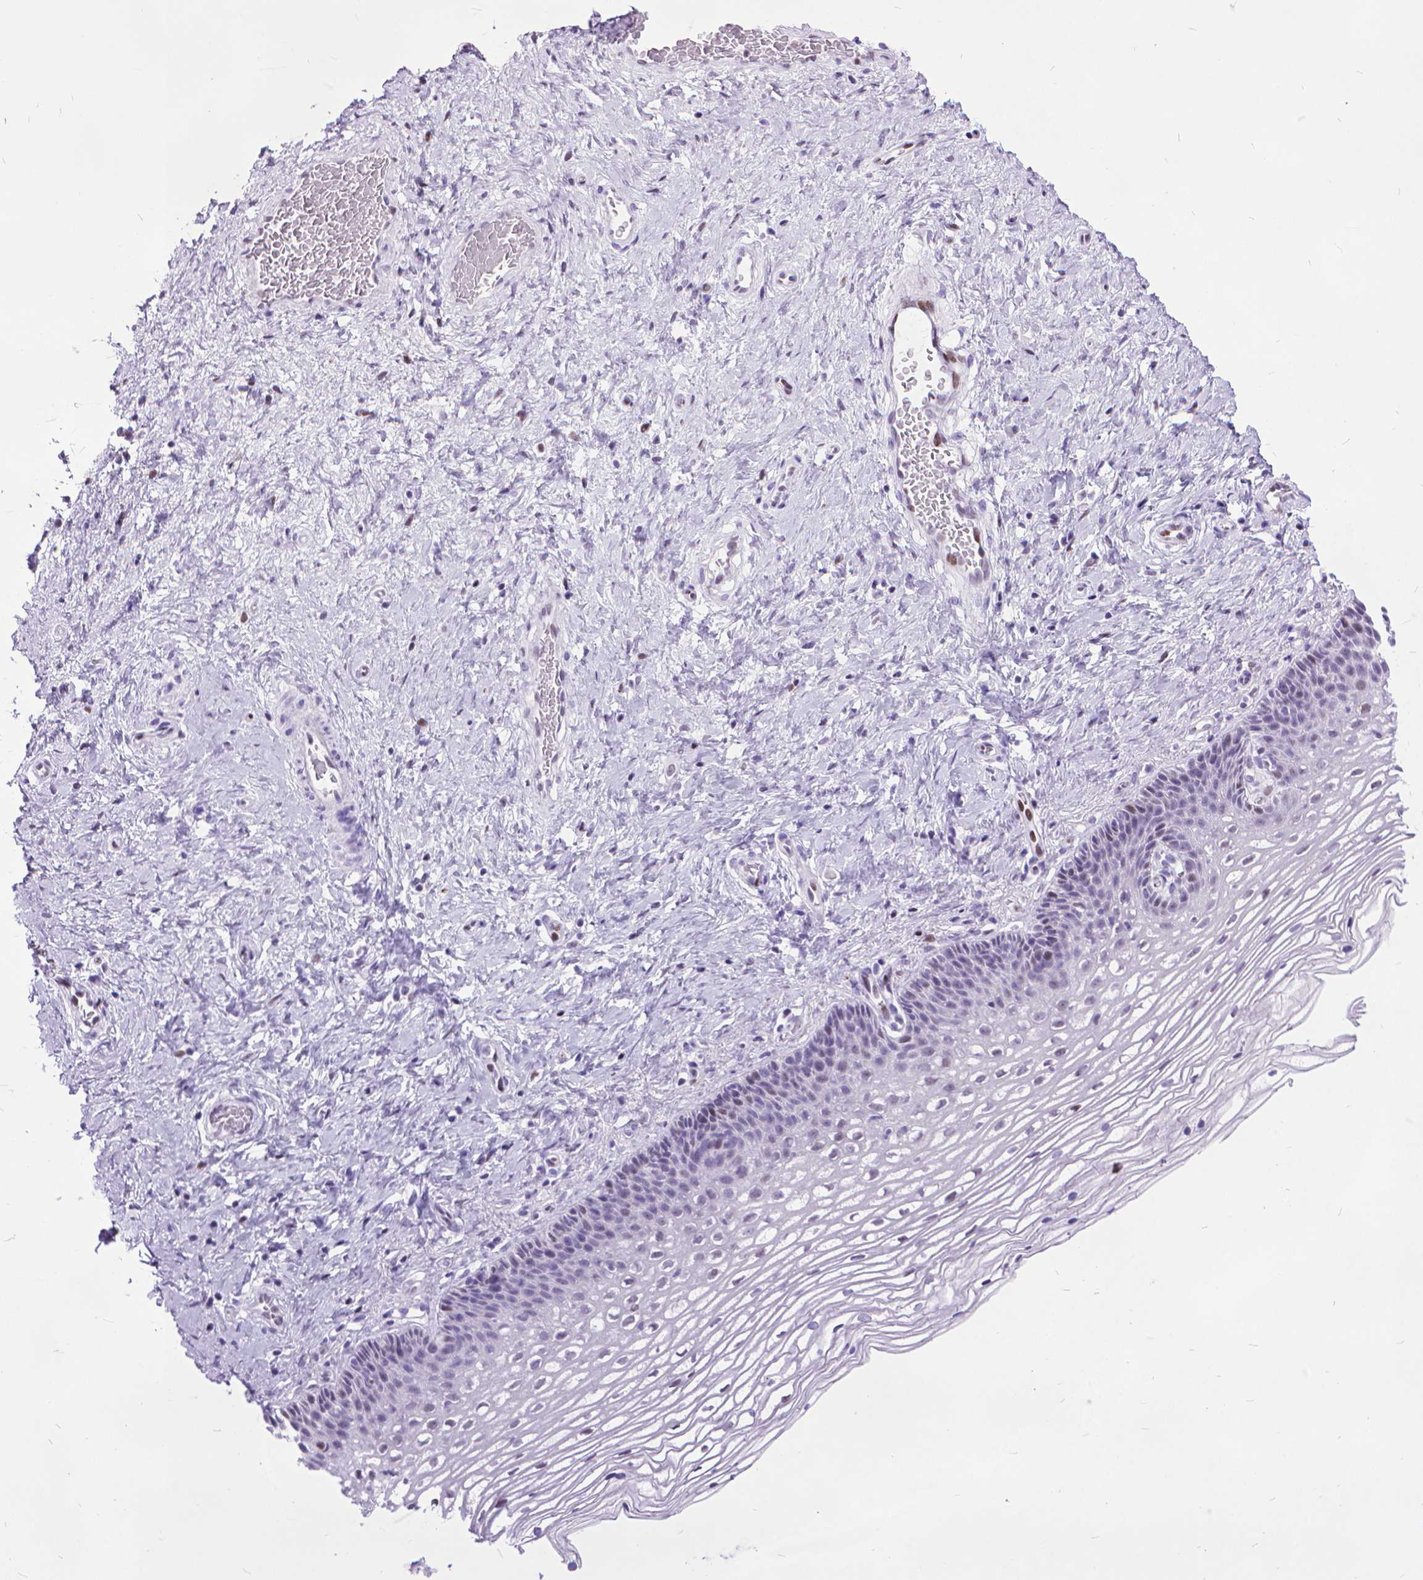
{"staining": {"intensity": "strong", "quantity": ">75%", "location": "nuclear"}, "tissue": "cervix", "cell_type": "Glandular cells", "image_type": "normal", "snomed": [{"axis": "morphology", "description": "Normal tissue, NOS"}, {"axis": "topography", "description": "Cervix"}], "caption": "Protein analysis of unremarkable cervix reveals strong nuclear positivity in approximately >75% of glandular cells. Using DAB (brown) and hematoxylin (blue) stains, captured at high magnification using brightfield microscopy.", "gene": "POLE4", "patient": {"sex": "female", "age": 34}}